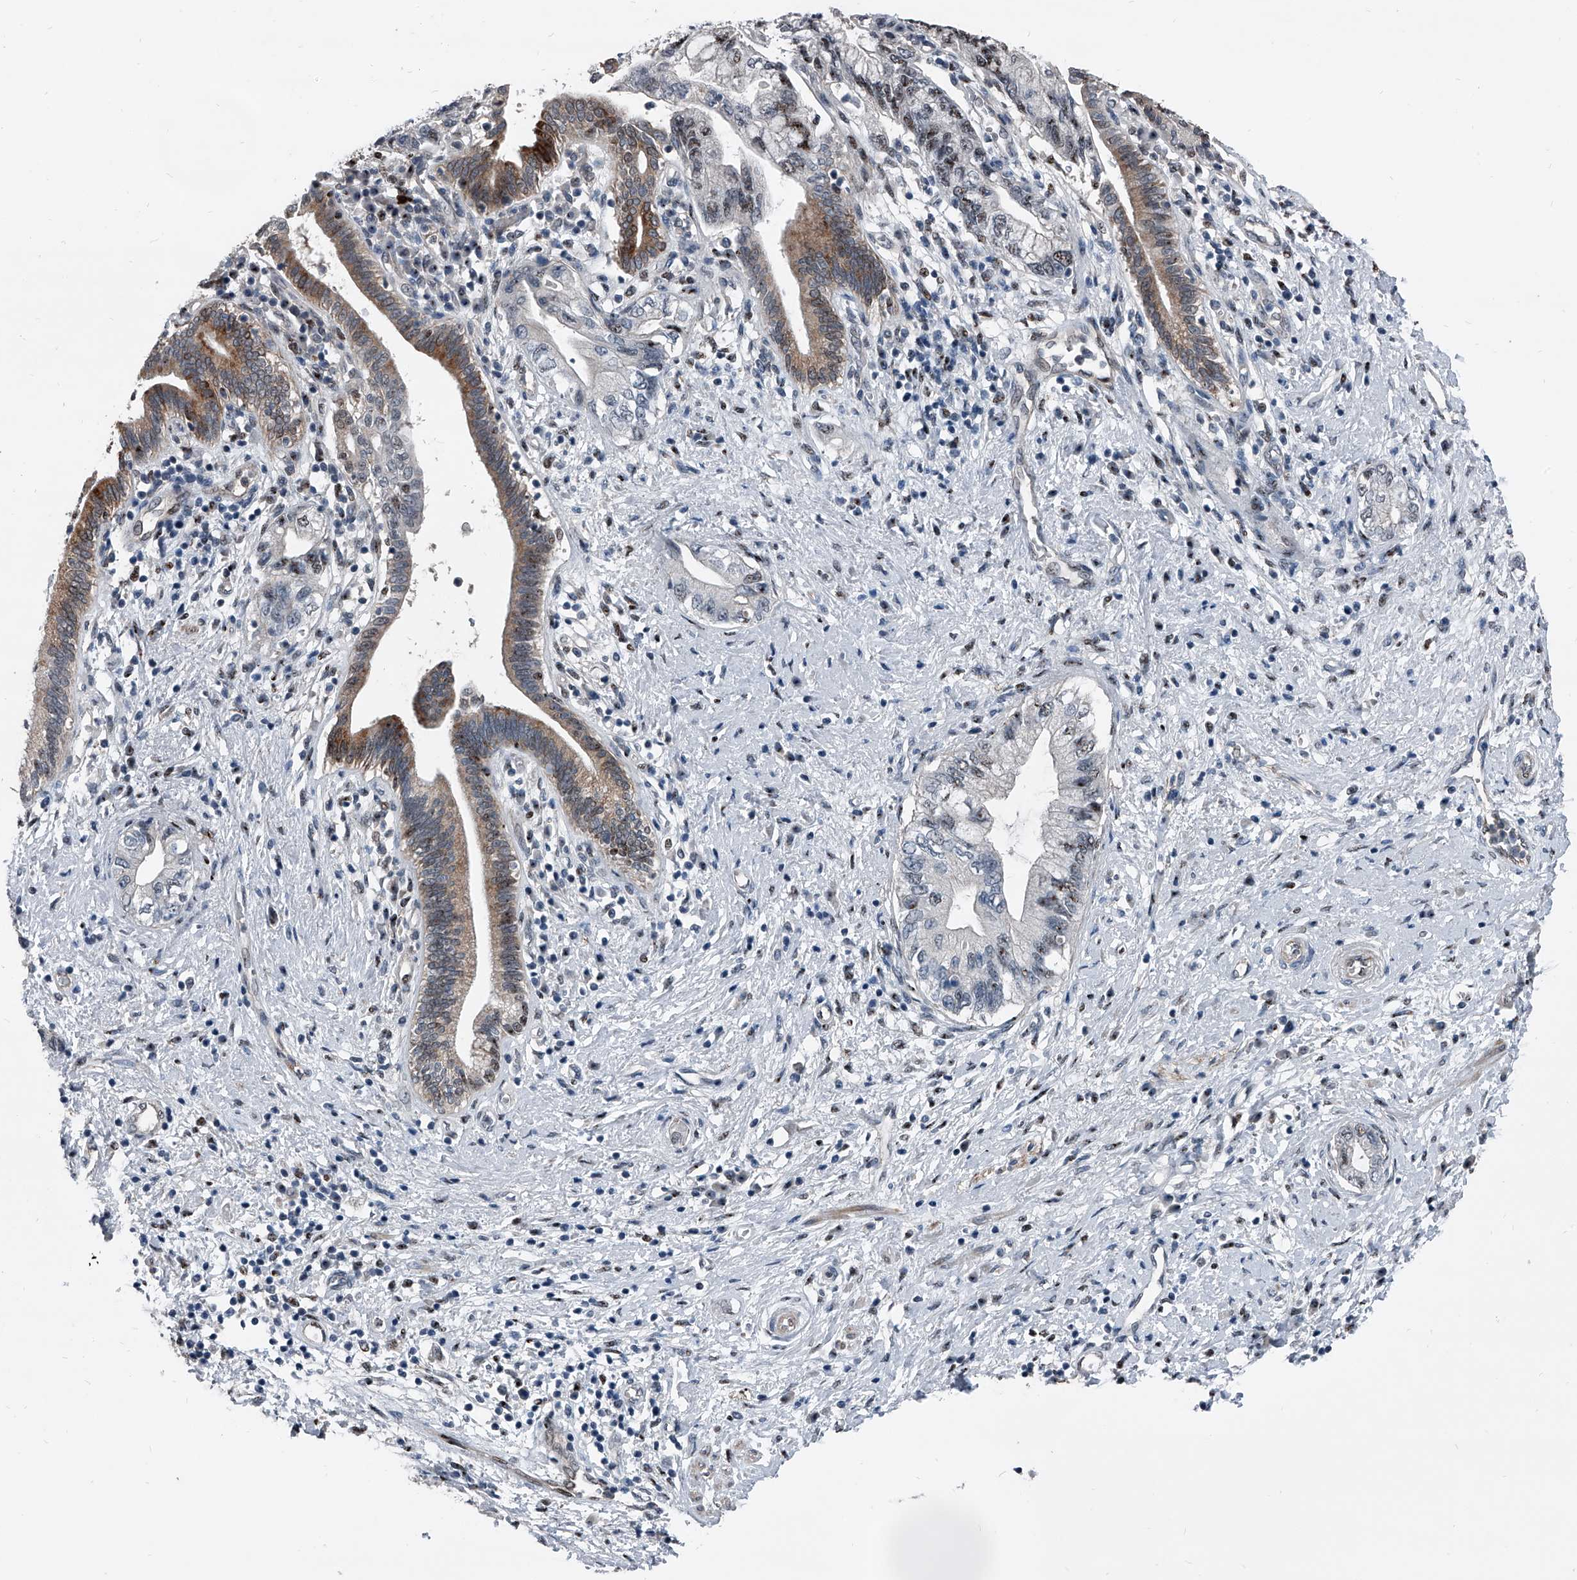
{"staining": {"intensity": "moderate", "quantity": "<25%", "location": "cytoplasmic/membranous"}, "tissue": "pancreatic cancer", "cell_type": "Tumor cells", "image_type": "cancer", "snomed": [{"axis": "morphology", "description": "Adenocarcinoma, NOS"}, {"axis": "topography", "description": "Pancreas"}], "caption": "This micrograph demonstrates IHC staining of adenocarcinoma (pancreatic), with low moderate cytoplasmic/membranous positivity in about <25% of tumor cells.", "gene": "MEN1", "patient": {"sex": "female", "age": 73}}